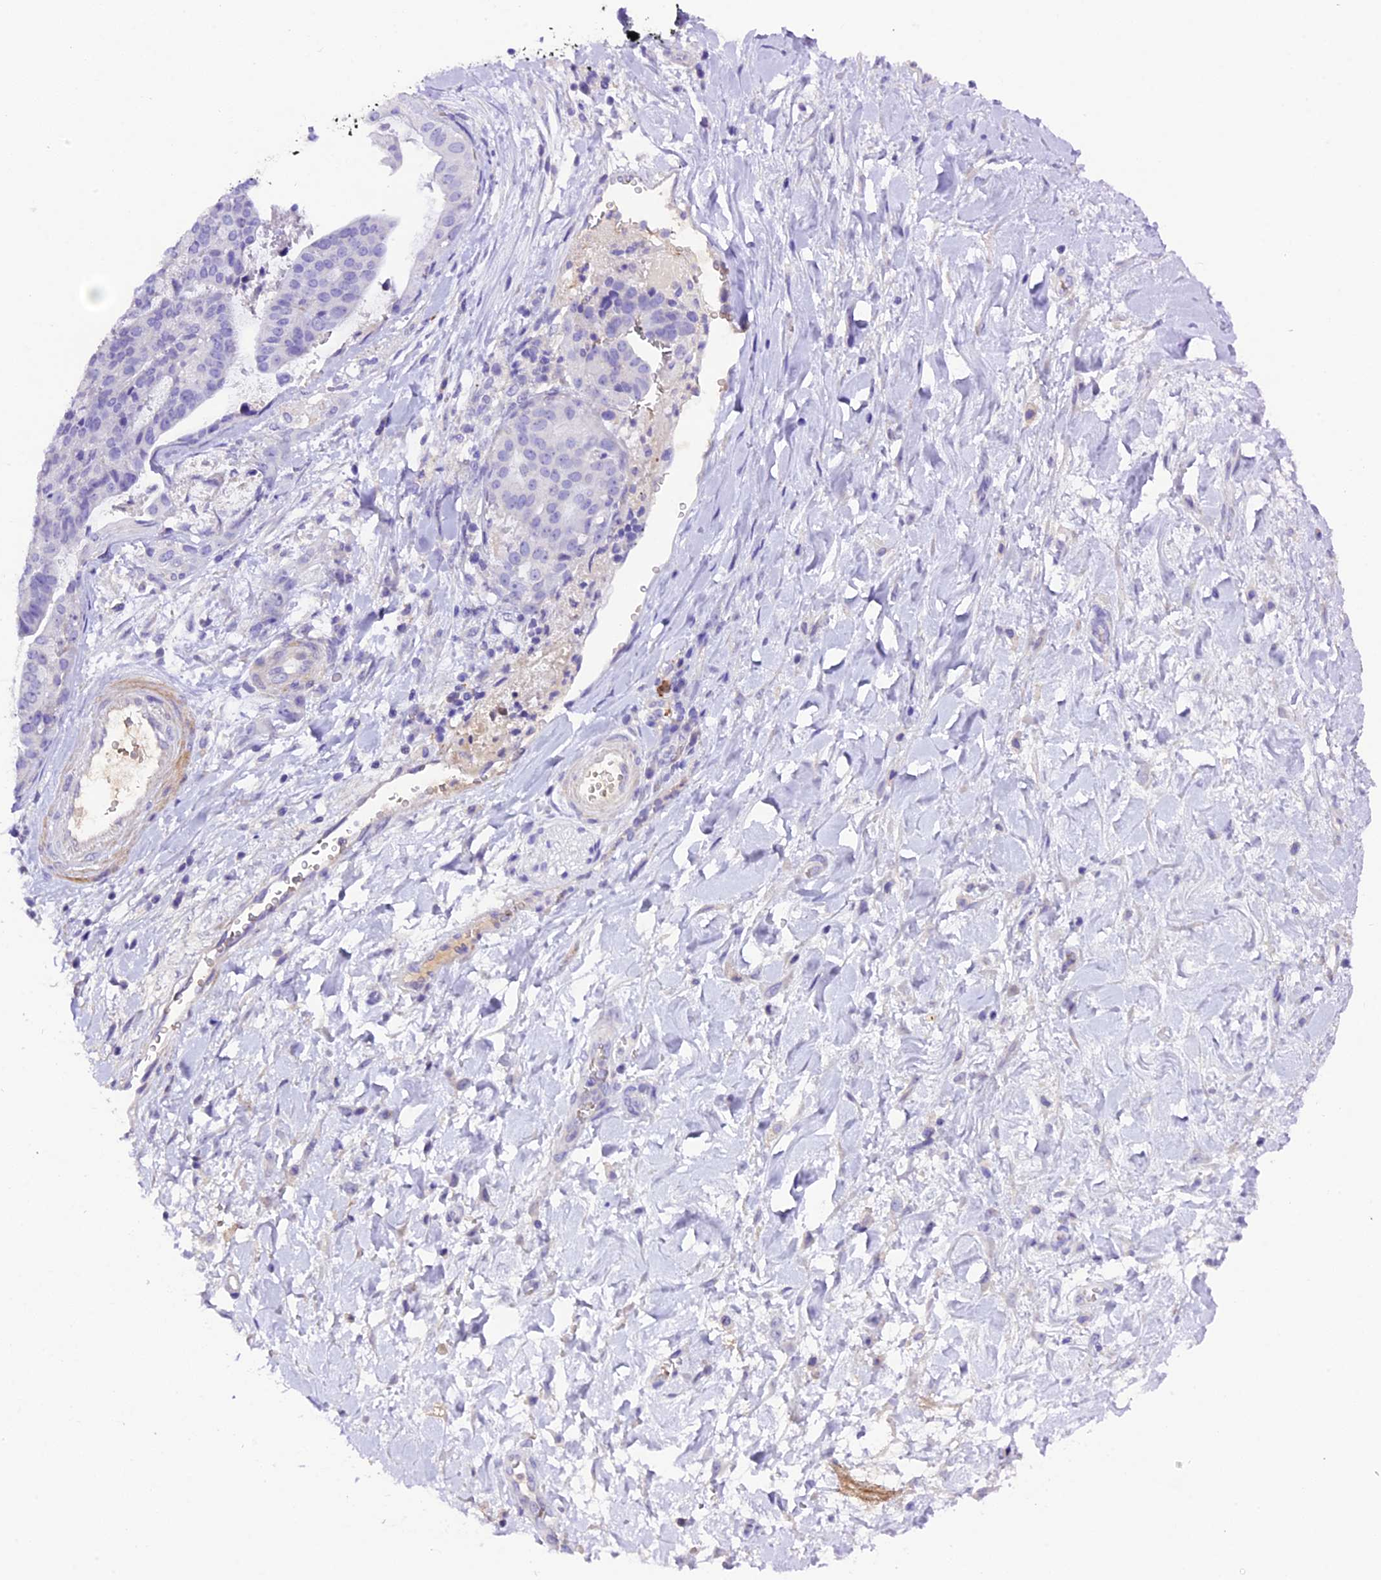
{"staining": {"intensity": "negative", "quantity": "none", "location": "none"}, "tissue": "stomach cancer", "cell_type": "Tumor cells", "image_type": "cancer", "snomed": [{"axis": "morphology", "description": "Adenocarcinoma, NOS"}, {"axis": "topography", "description": "Stomach"}], "caption": "Immunohistochemical staining of stomach cancer (adenocarcinoma) shows no significant expression in tumor cells.", "gene": "MEX3B", "patient": {"sex": "male", "age": 48}}